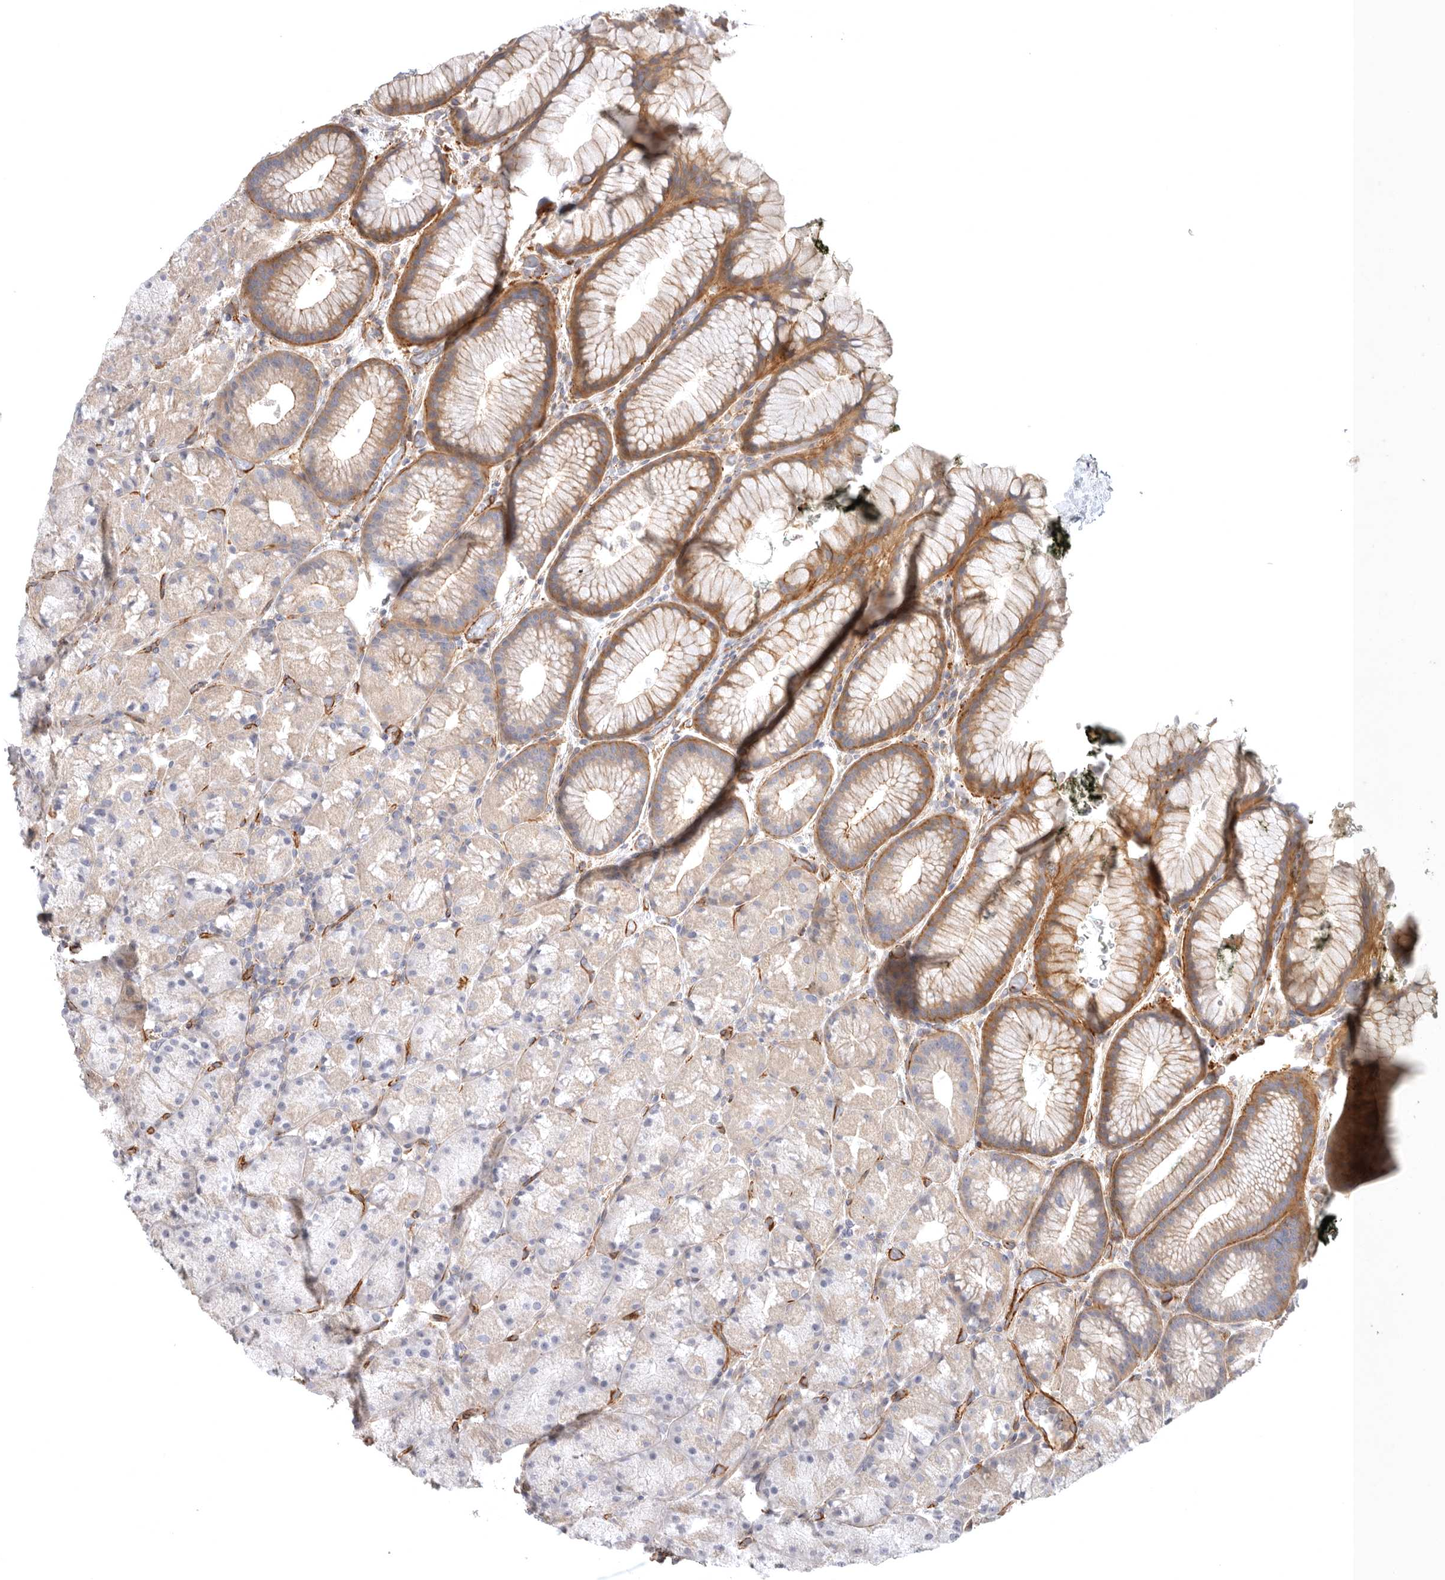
{"staining": {"intensity": "moderate", "quantity": "25%-75%", "location": "cytoplasmic/membranous"}, "tissue": "stomach", "cell_type": "Glandular cells", "image_type": "normal", "snomed": [{"axis": "morphology", "description": "Normal tissue, NOS"}, {"axis": "topography", "description": "Stomach, upper"}, {"axis": "topography", "description": "Stomach"}], "caption": "High-power microscopy captured an immunohistochemistry image of benign stomach, revealing moderate cytoplasmic/membranous positivity in approximately 25%-75% of glandular cells. (IHC, brightfield microscopy, high magnification).", "gene": "LONRF1", "patient": {"sex": "male", "age": 48}}